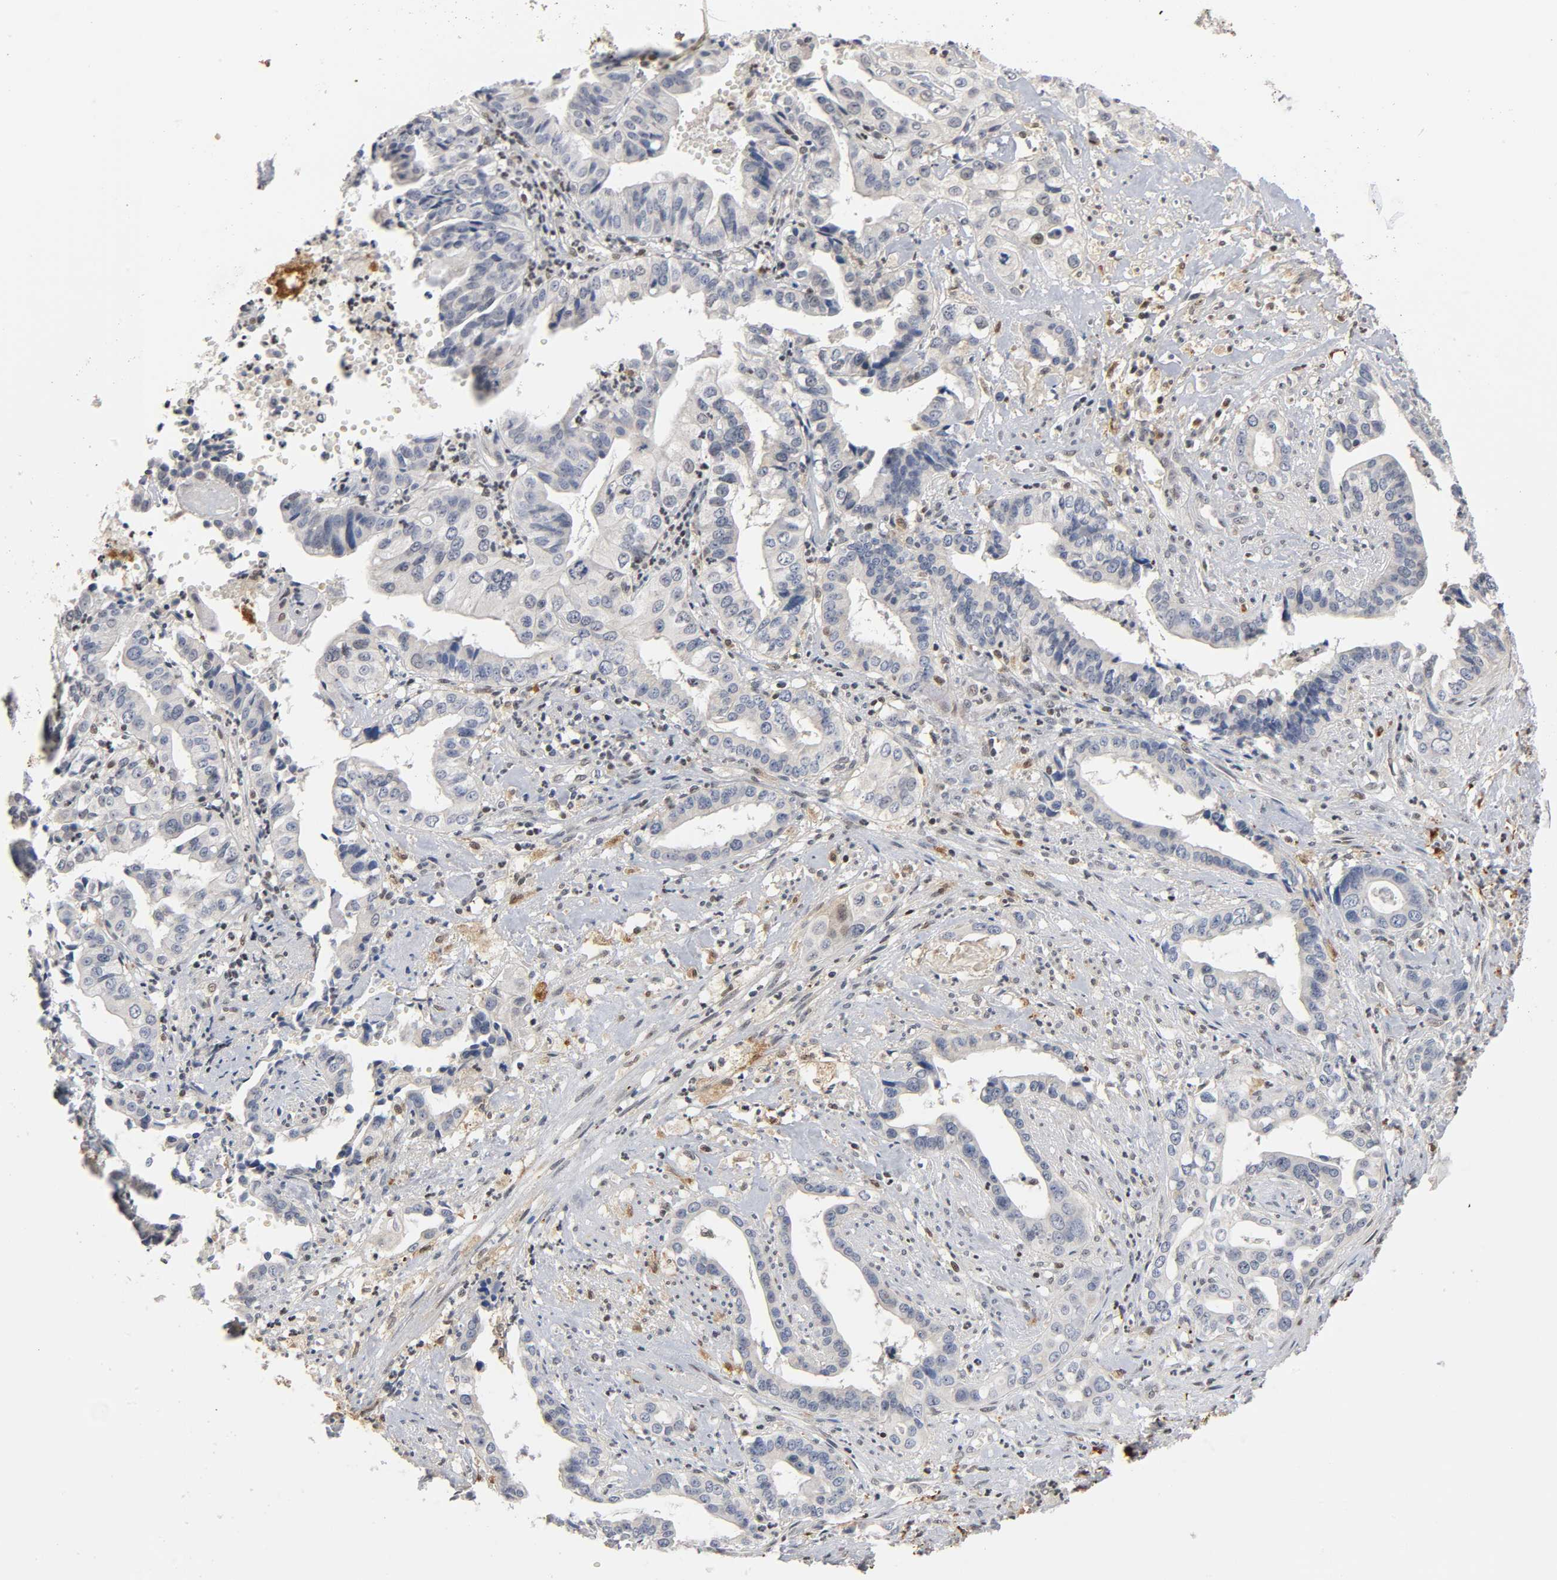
{"staining": {"intensity": "negative", "quantity": "none", "location": "none"}, "tissue": "liver cancer", "cell_type": "Tumor cells", "image_type": "cancer", "snomed": [{"axis": "morphology", "description": "Cholangiocarcinoma"}, {"axis": "topography", "description": "Liver"}], "caption": "There is no significant positivity in tumor cells of liver cancer. Nuclei are stained in blue.", "gene": "KAT2B", "patient": {"sex": "female", "age": 61}}